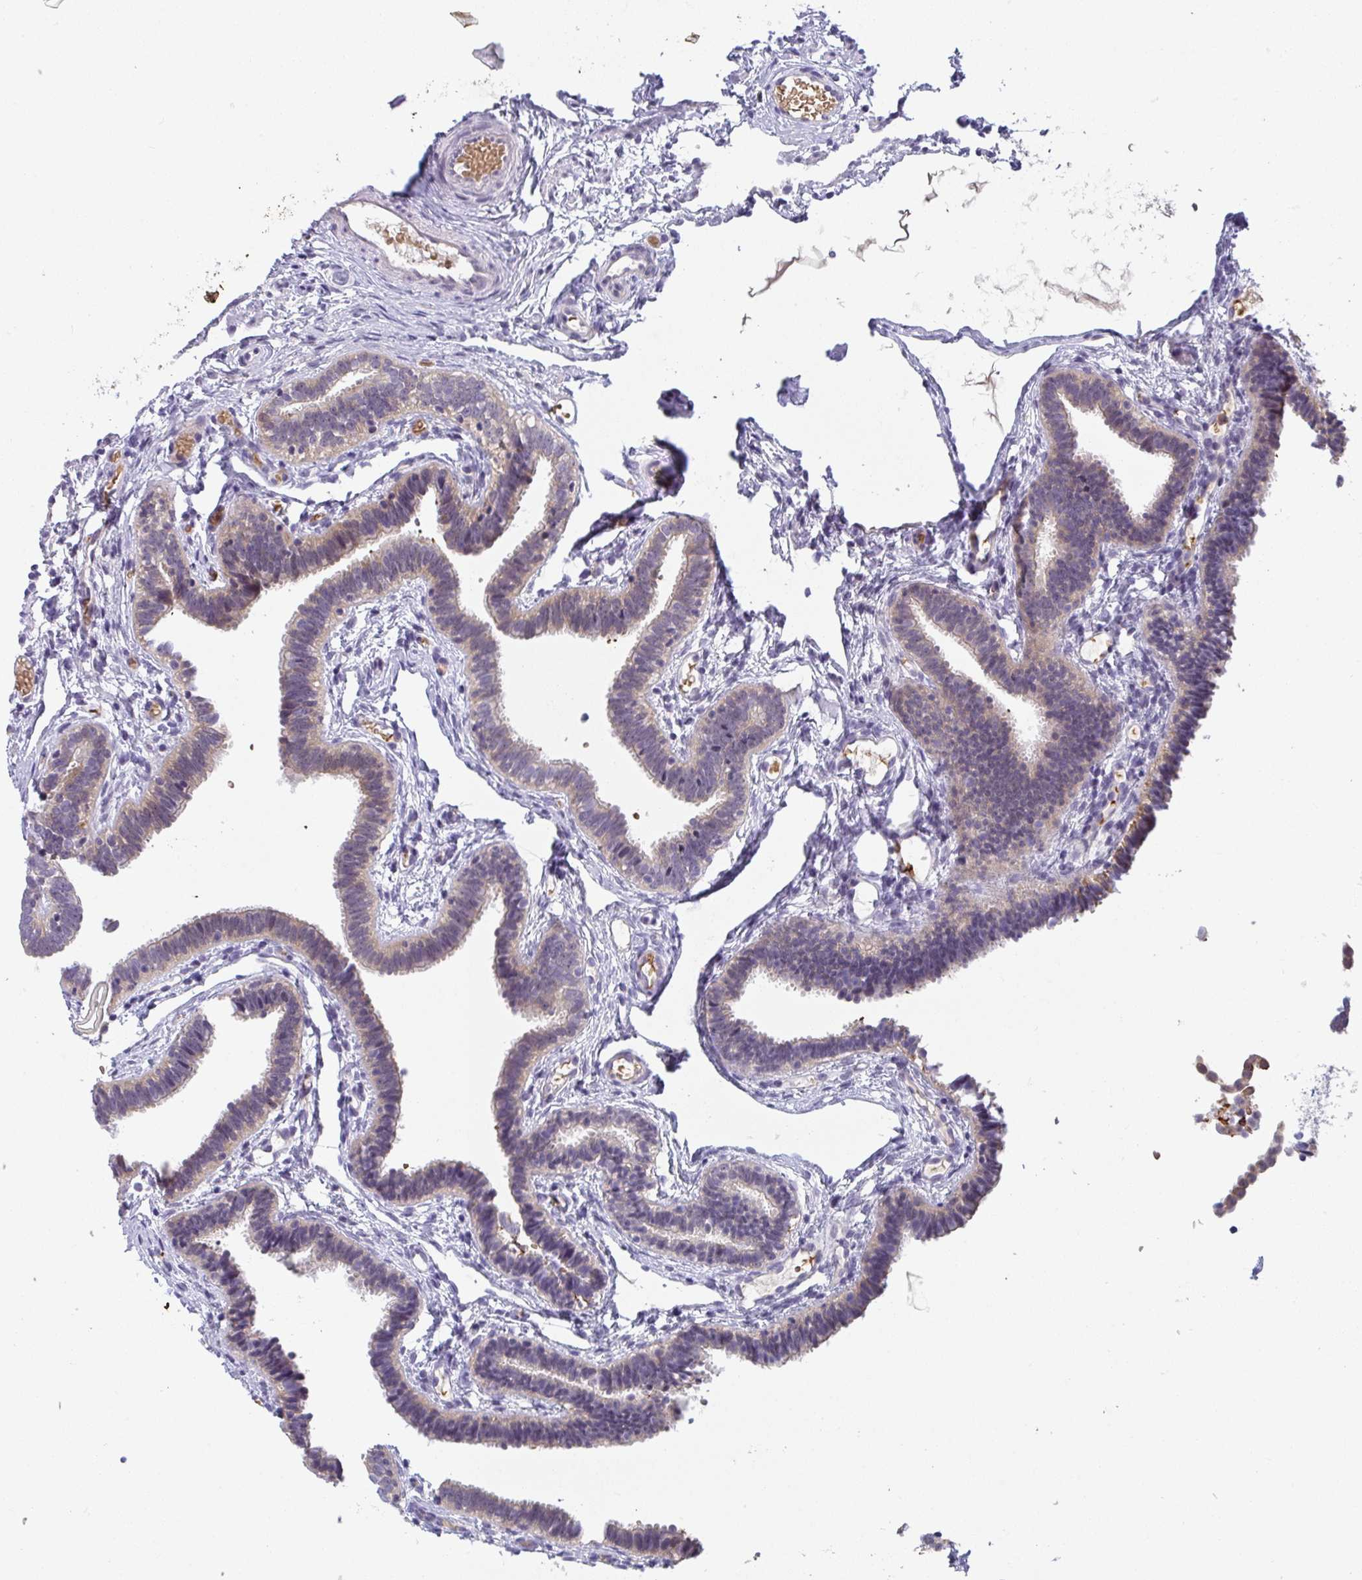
{"staining": {"intensity": "weak", "quantity": "25%-75%", "location": "cytoplasmic/membranous"}, "tissue": "fallopian tube", "cell_type": "Glandular cells", "image_type": "normal", "snomed": [{"axis": "morphology", "description": "Normal tissue, NOS"}, {"axis": "topography", "description": "Fallopian tube"}], "caption": "High-power microscopy captured an immunohistochemistry photomicrograph of unremarkable fallopian tube, revealing weak cytoplasmic/membranous positivity in about 25%-75% of glandular cells.", "gene": "RIOK1", "patient": {"sex": "female", "age": 37}}